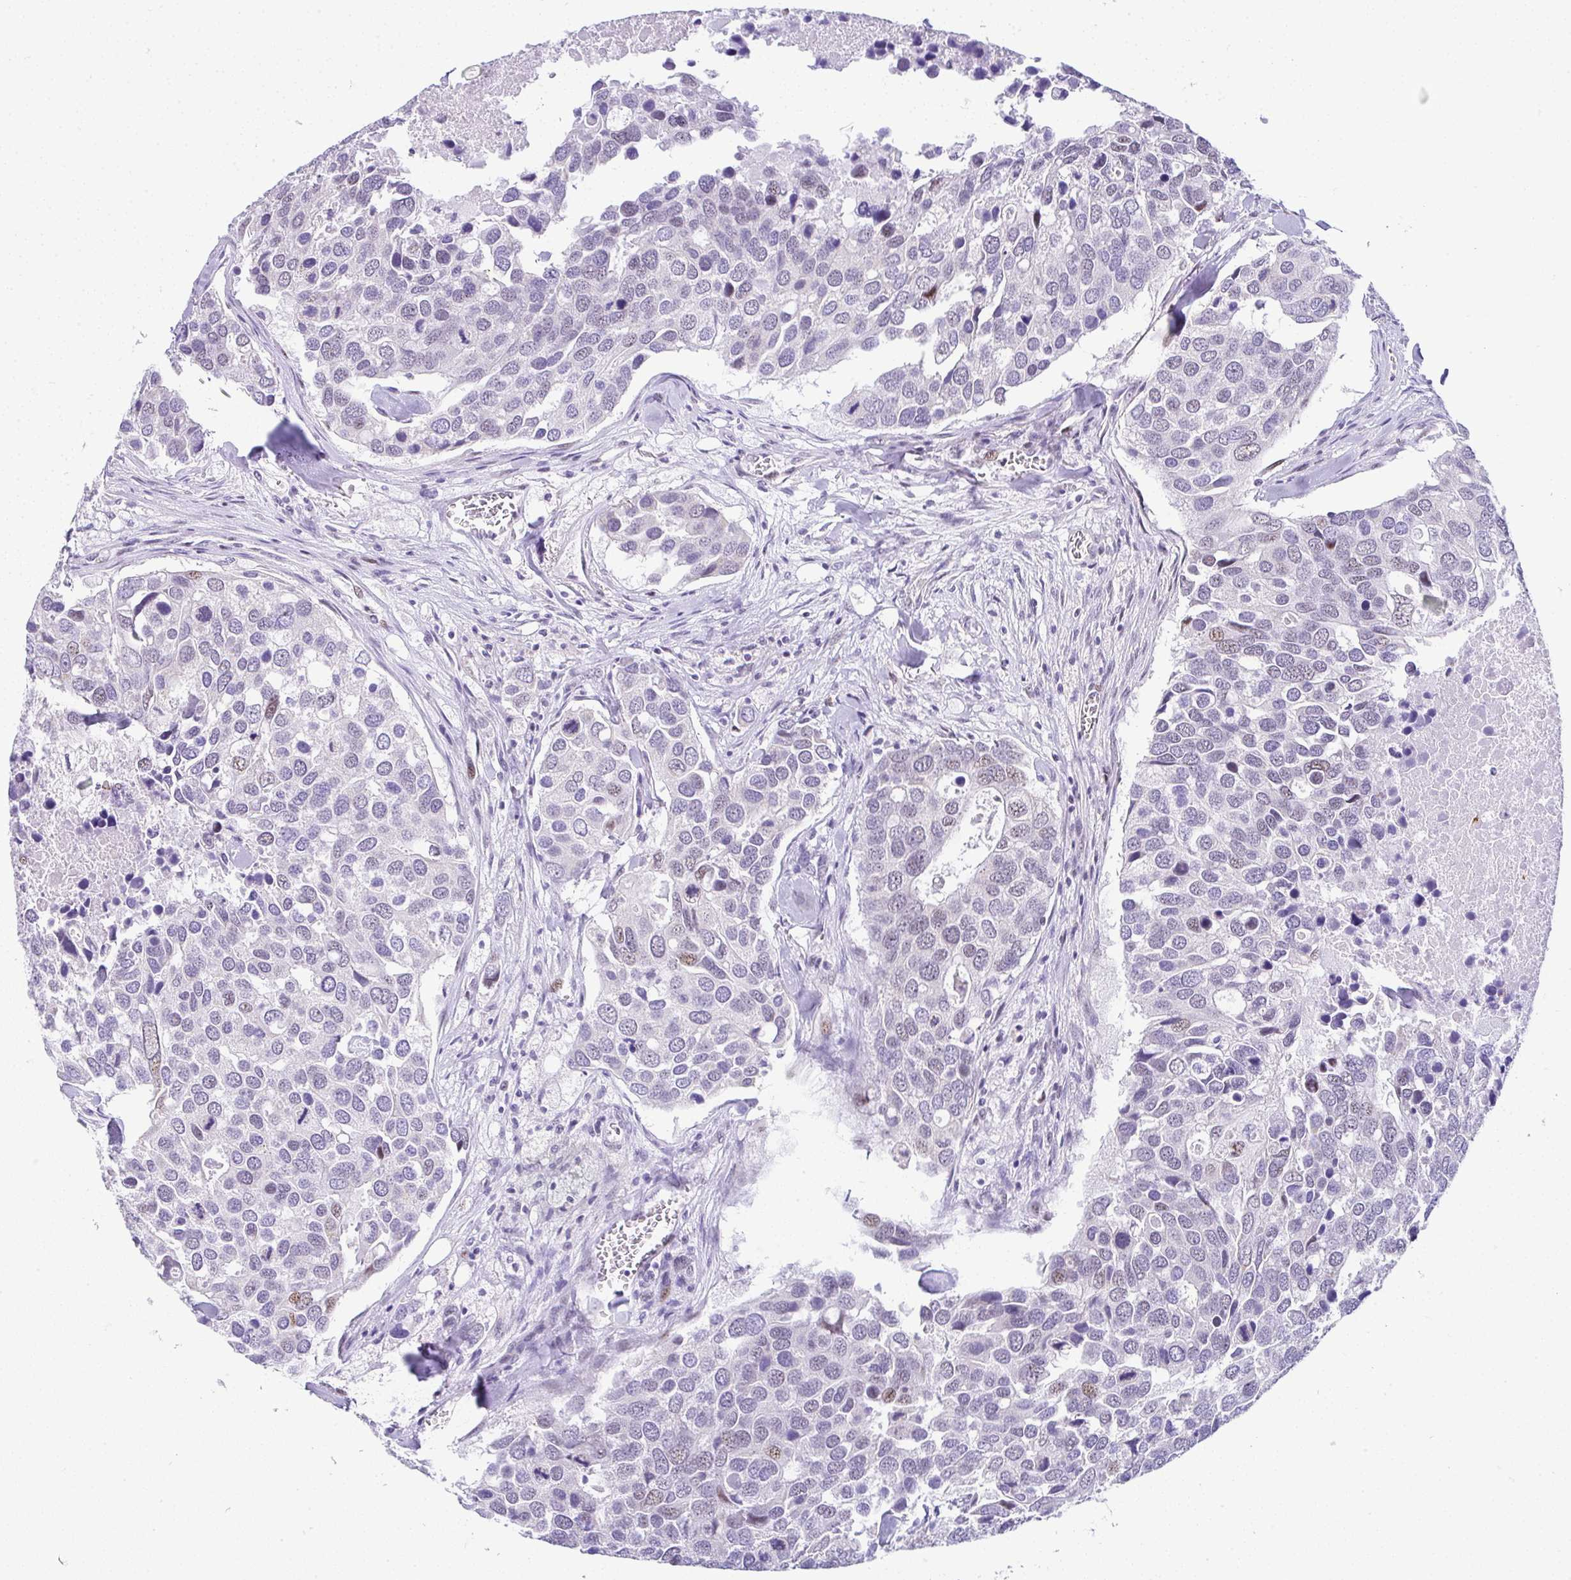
{"staining": {"intensity": "moderate", "quantity": "<25%", "location": "nuclear"}, "tissue": "breast cancer", "cell_type": "Tumor cells", "image_type": "cancer", "snomed": [{"axis": "morphology", "description": "Duct carcinoma"}, {"axis": "topography", "description": "Breast"}], "caption": "This micrograph shows IHC staining of human breast invasive ductal carcinoma, with low moderate nuclear expression in about <25% of tumor cells.", "gene": "NR1D2", "patient": {"sex": "female", "age": 83}}